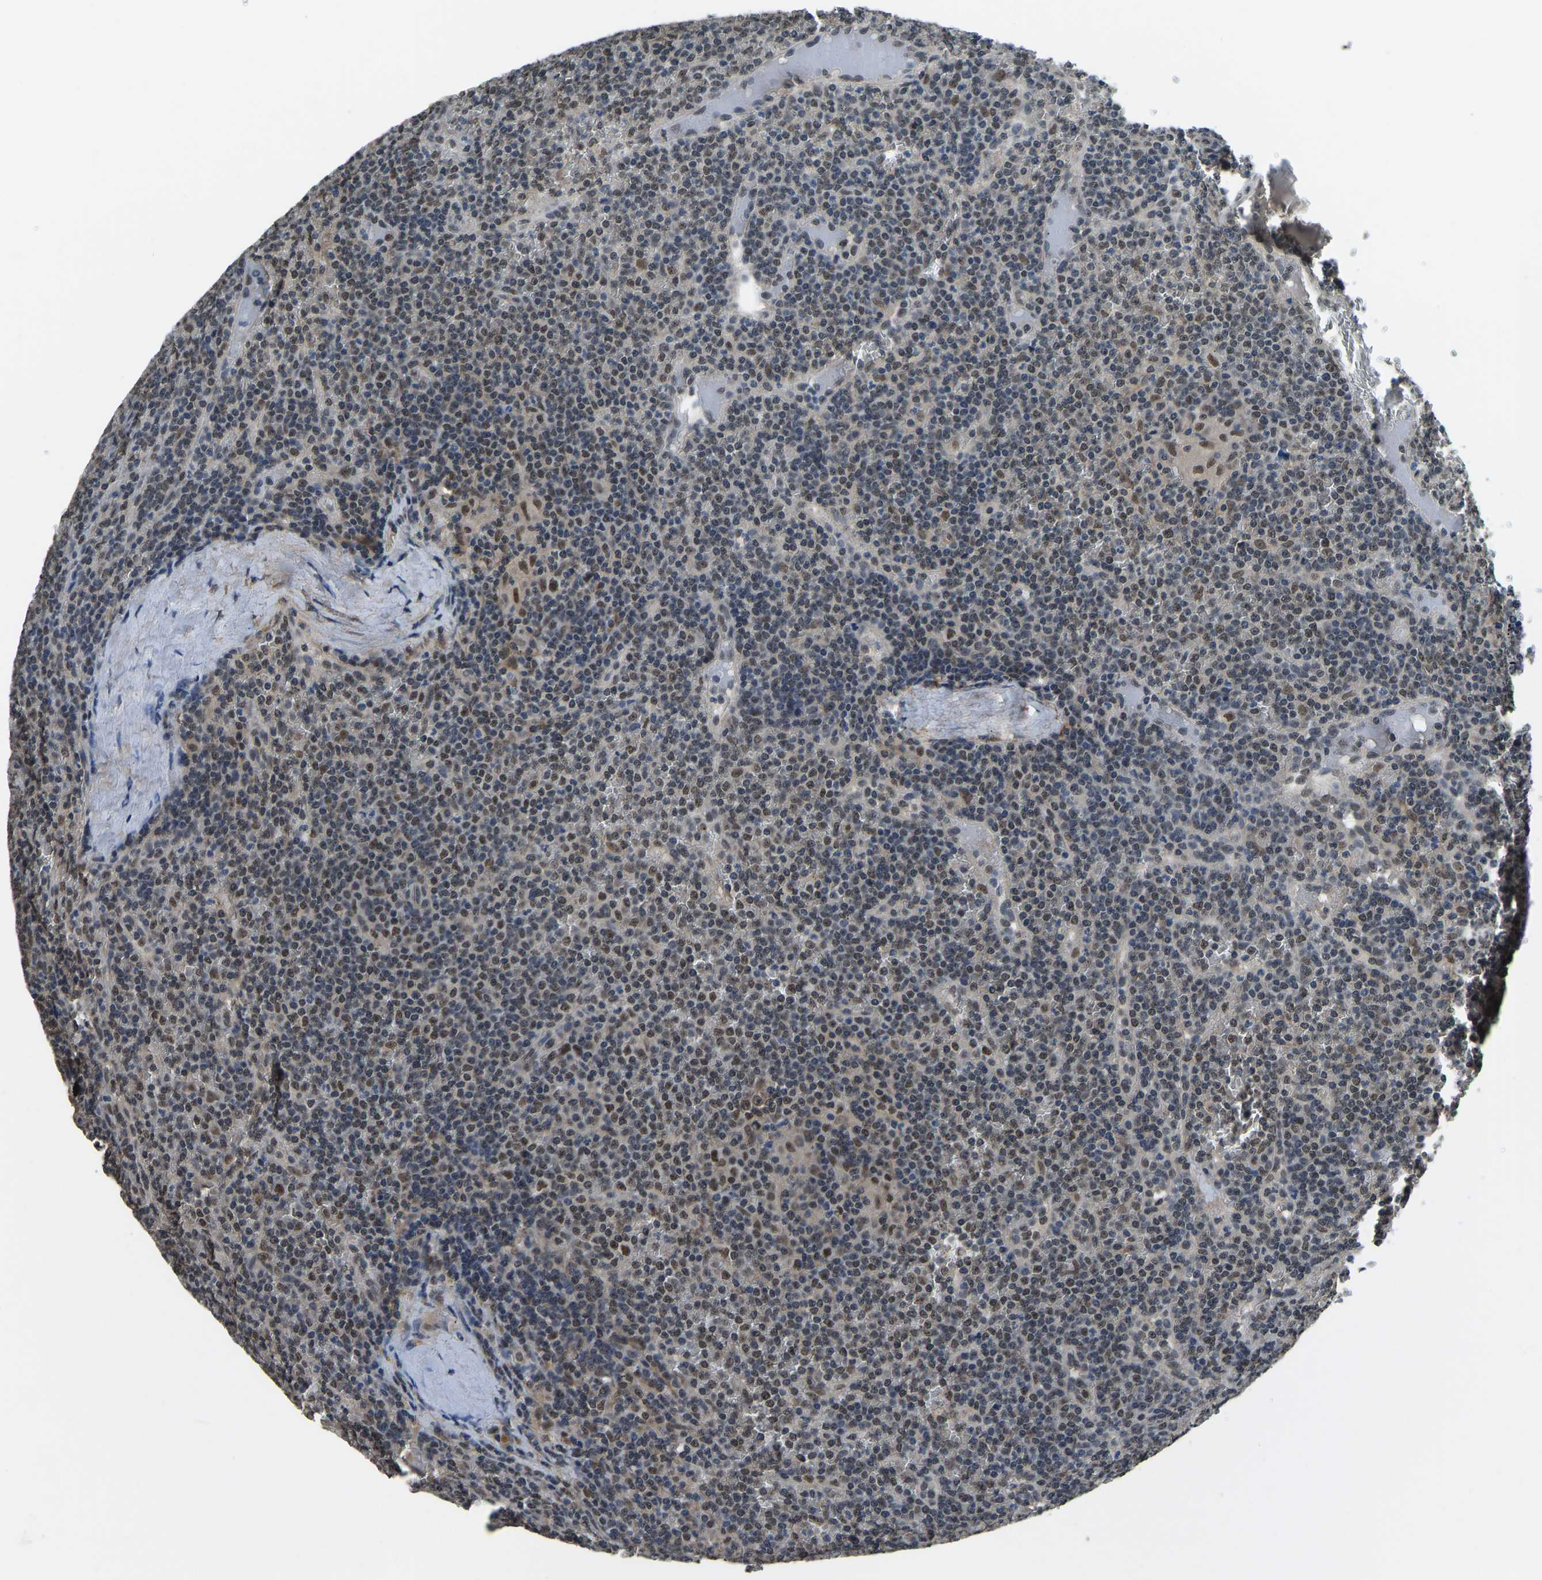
{"staining": {"intensity": "weak", "quantity": "25%-75%", "location": "nuclear"}, "tissue": "lymphoma", "cell_type": "Tumor cells", "image_type": "cancer", "snomed": [{"axis": "morphology", "description": "Malignant lymphoma, non-Hodgkin's type, Low grade"}, {"axis": "topography", "description": "Spleen"}], "caption": "Lymphoma stained with DAB IHC demonstrates low levels of weak nuclear positivity in approximately 25%-75% of tumor cells.", "gene": "TOX4", "patient": {"sex": "female", "age": 19}}